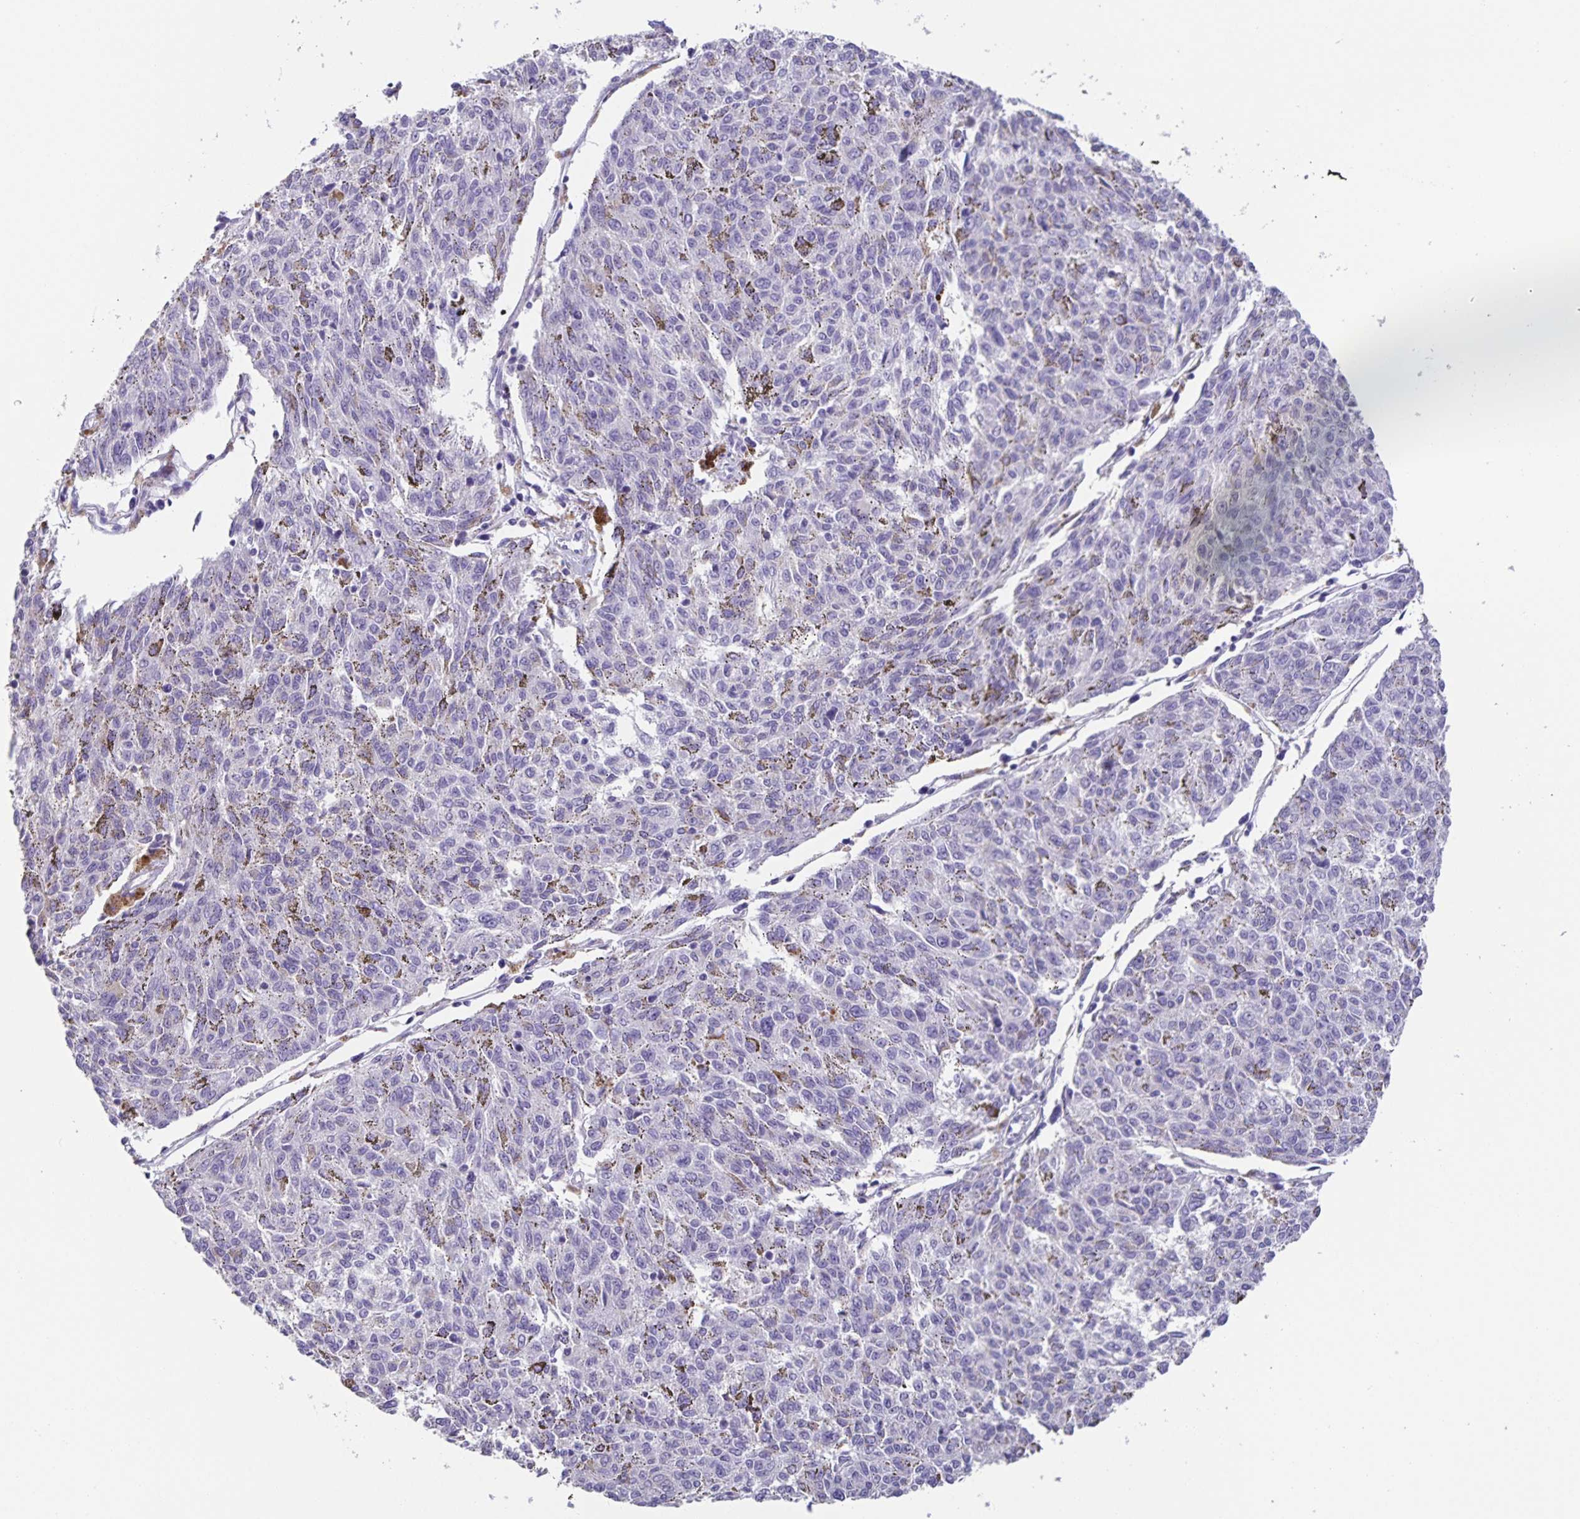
{"staining": {"intensity": "negative", "quantity": "none", "location": "none"}, "tissue": "melanoma", "cell_type": "Tumor cells", "image_type": "cancer", "snomed": [{"axis": "morphology", "description": "Malignant melanoma, NOS"}, {"axis": "topography", "description": "Skin"}], "caption": "The histopathology image shows no significant expression in tumor cells of malignant melanoma. Nuclei are stained in blue.", "gene": "PRR36", "patient": {"sex": "female", "age": 72}}